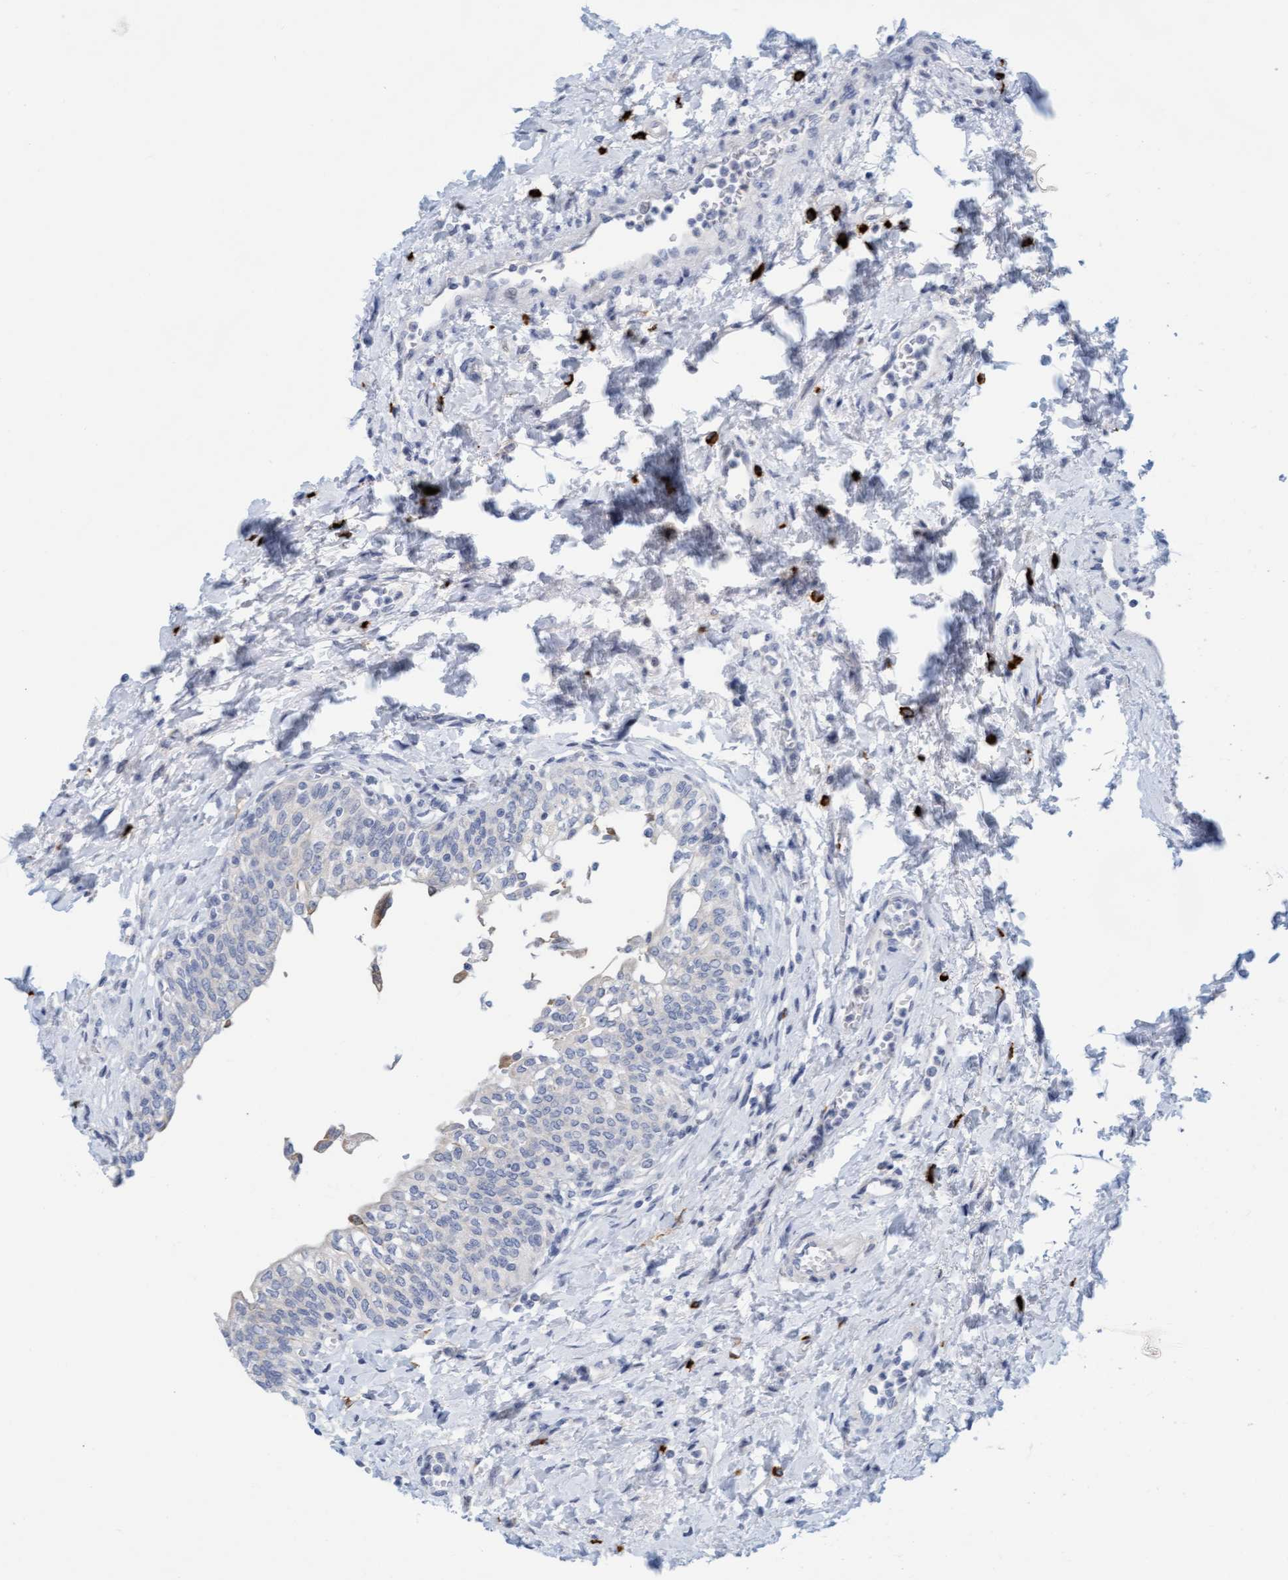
{"staining": {"intensity": "negative", "quantity": "none", "location": "none"}, "tissue": "urinary bladder", "cell_type": "Urothelial cells", "image_type": "normal", "snomed": [{"axis": "morphology", "description": "Normal tissue, NOS"}, {"axis": "topography", "description": "Urinary bladder"}], "caption": "Urothelial cells are negative for protein expression in benign human urinary bladder. (DAB immunohistochemistry, high magnification).", "gene": "CPA3", "patient": {"sex": "male", "age": 55}}